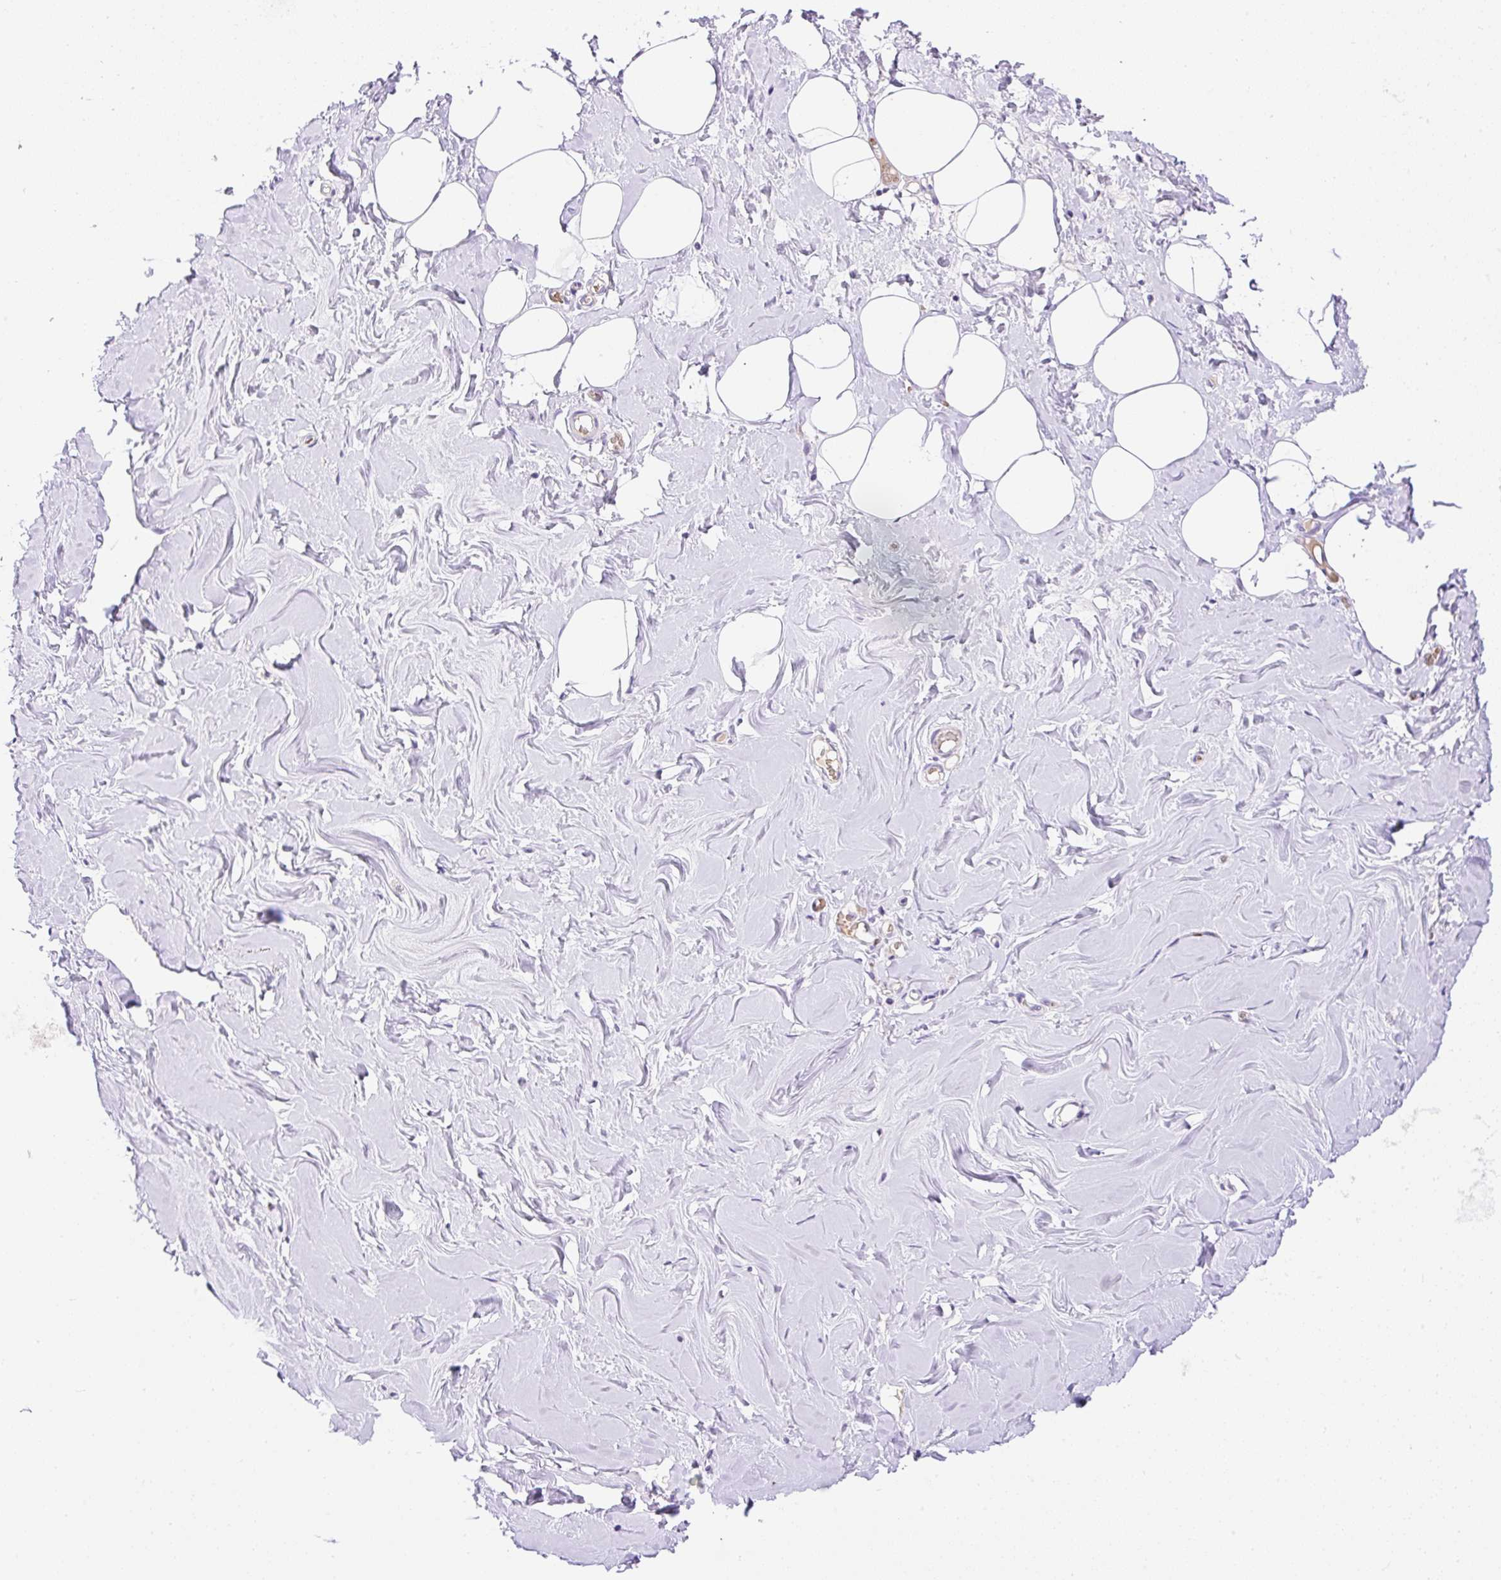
{"staining": {"intensity": "negative", "quantity": "none", "location": "none"}, "tissue": "breast", "cell_type": "Adipocytes", "image_type": "normal", "snomed": [{"axis": "morphology", "description": "Normal tissue, NOS"}, {"axis": "topography", "description": "Breast"}], "caption": "There is no significant positivity in adipocytes of breast. (DAB IHC with hematoxylin counter stain).", "gene": "LHFPL5", "patient": {"sex": "female", "age": 27}}